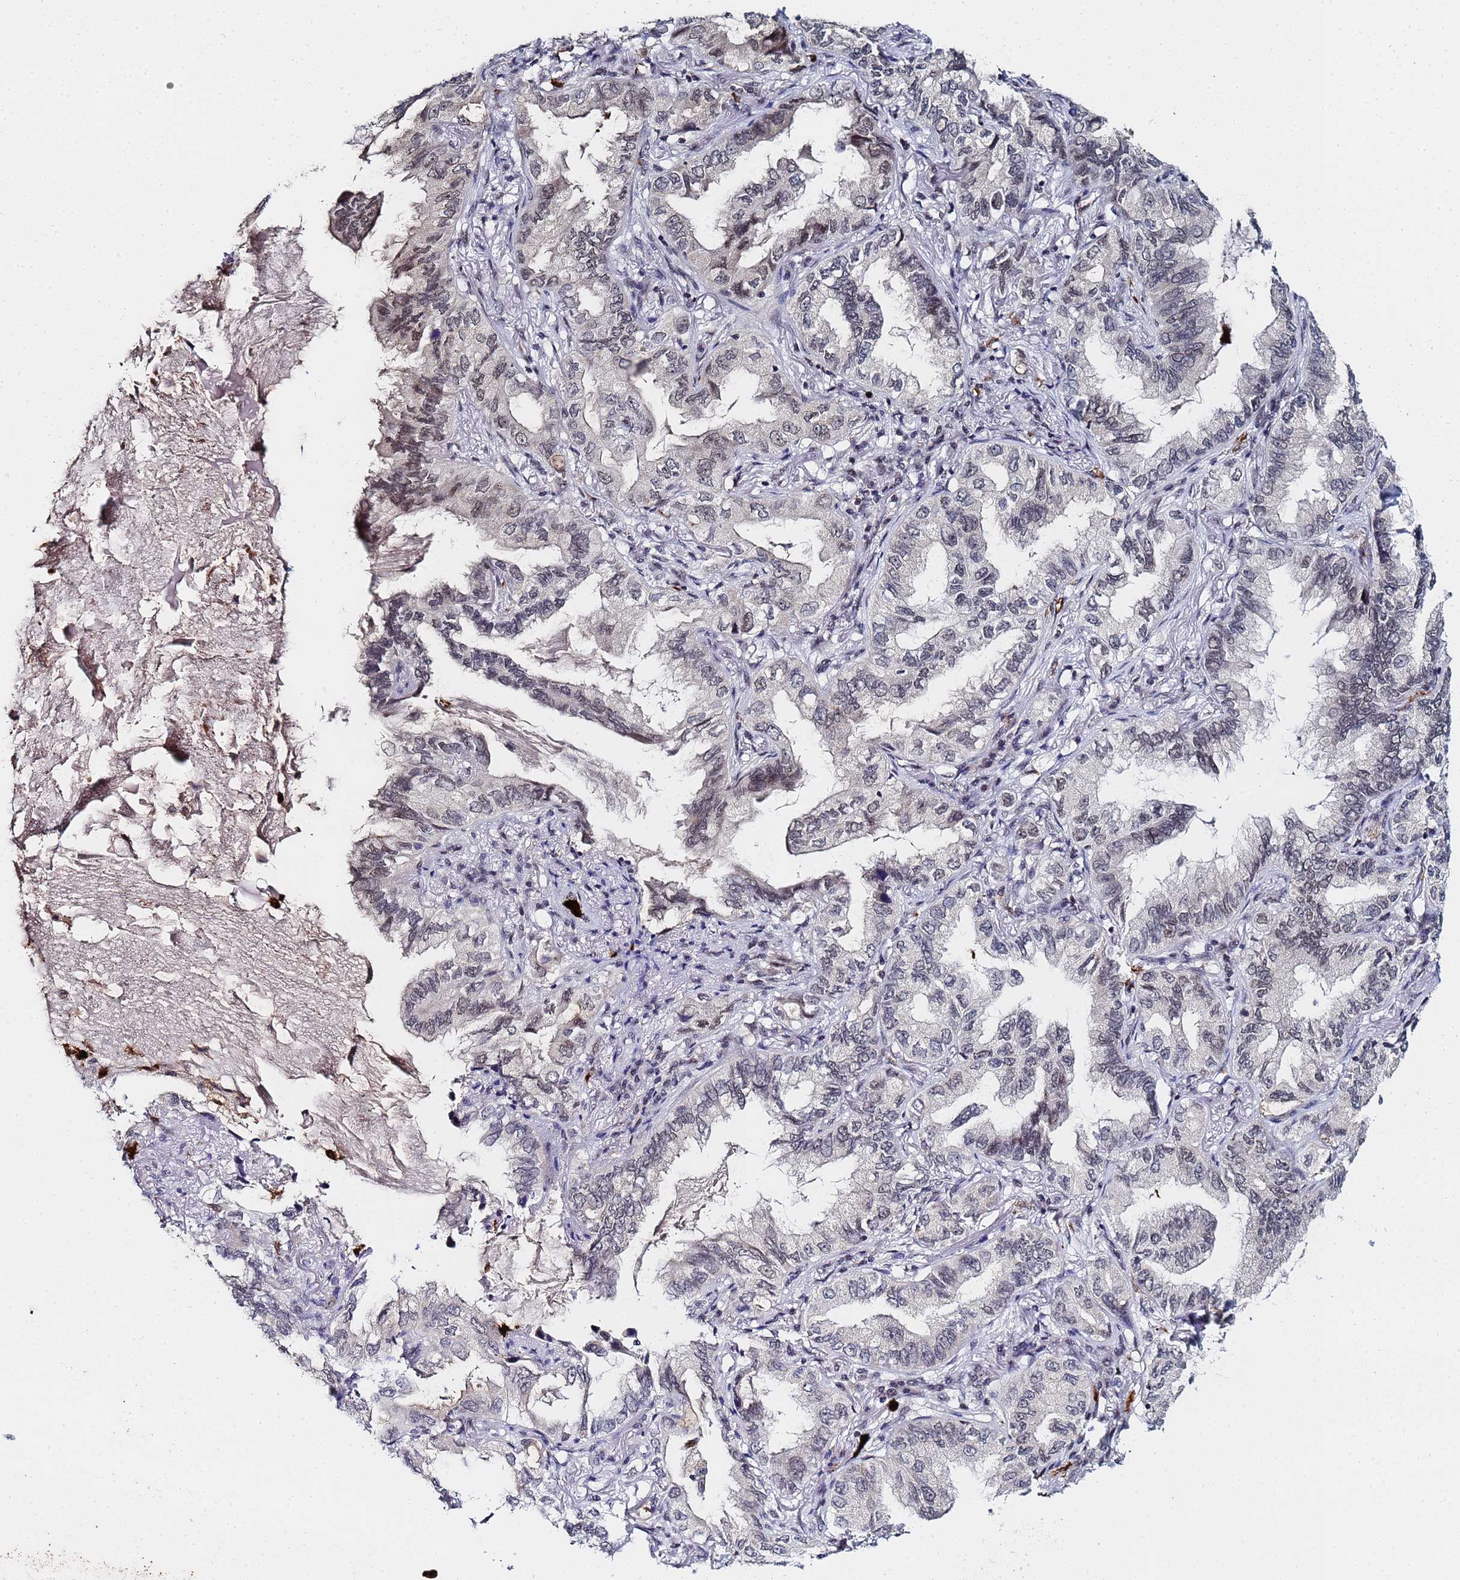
{"staining": {"intensity": "weak", "quantity": "<25%", "location": "cytoplasmic/membranous,nuclear"}, "tissue": "lung cancer", "cell_type": "Tumor cells", "image_type": "cancer", "snomed": [{"axis": "morphology", "description": "Adenocarcinoma, NOS"}, {"axis": "topography", "description": "Lung"}], "caption": "High power microscopy image of an immunohistochemistry micrograph of adenocarcinoma (lung), revealing no significant positivity in tumor cells.", "gene": "MTCL1", "patient": {"sex": "female", "age": 69}}